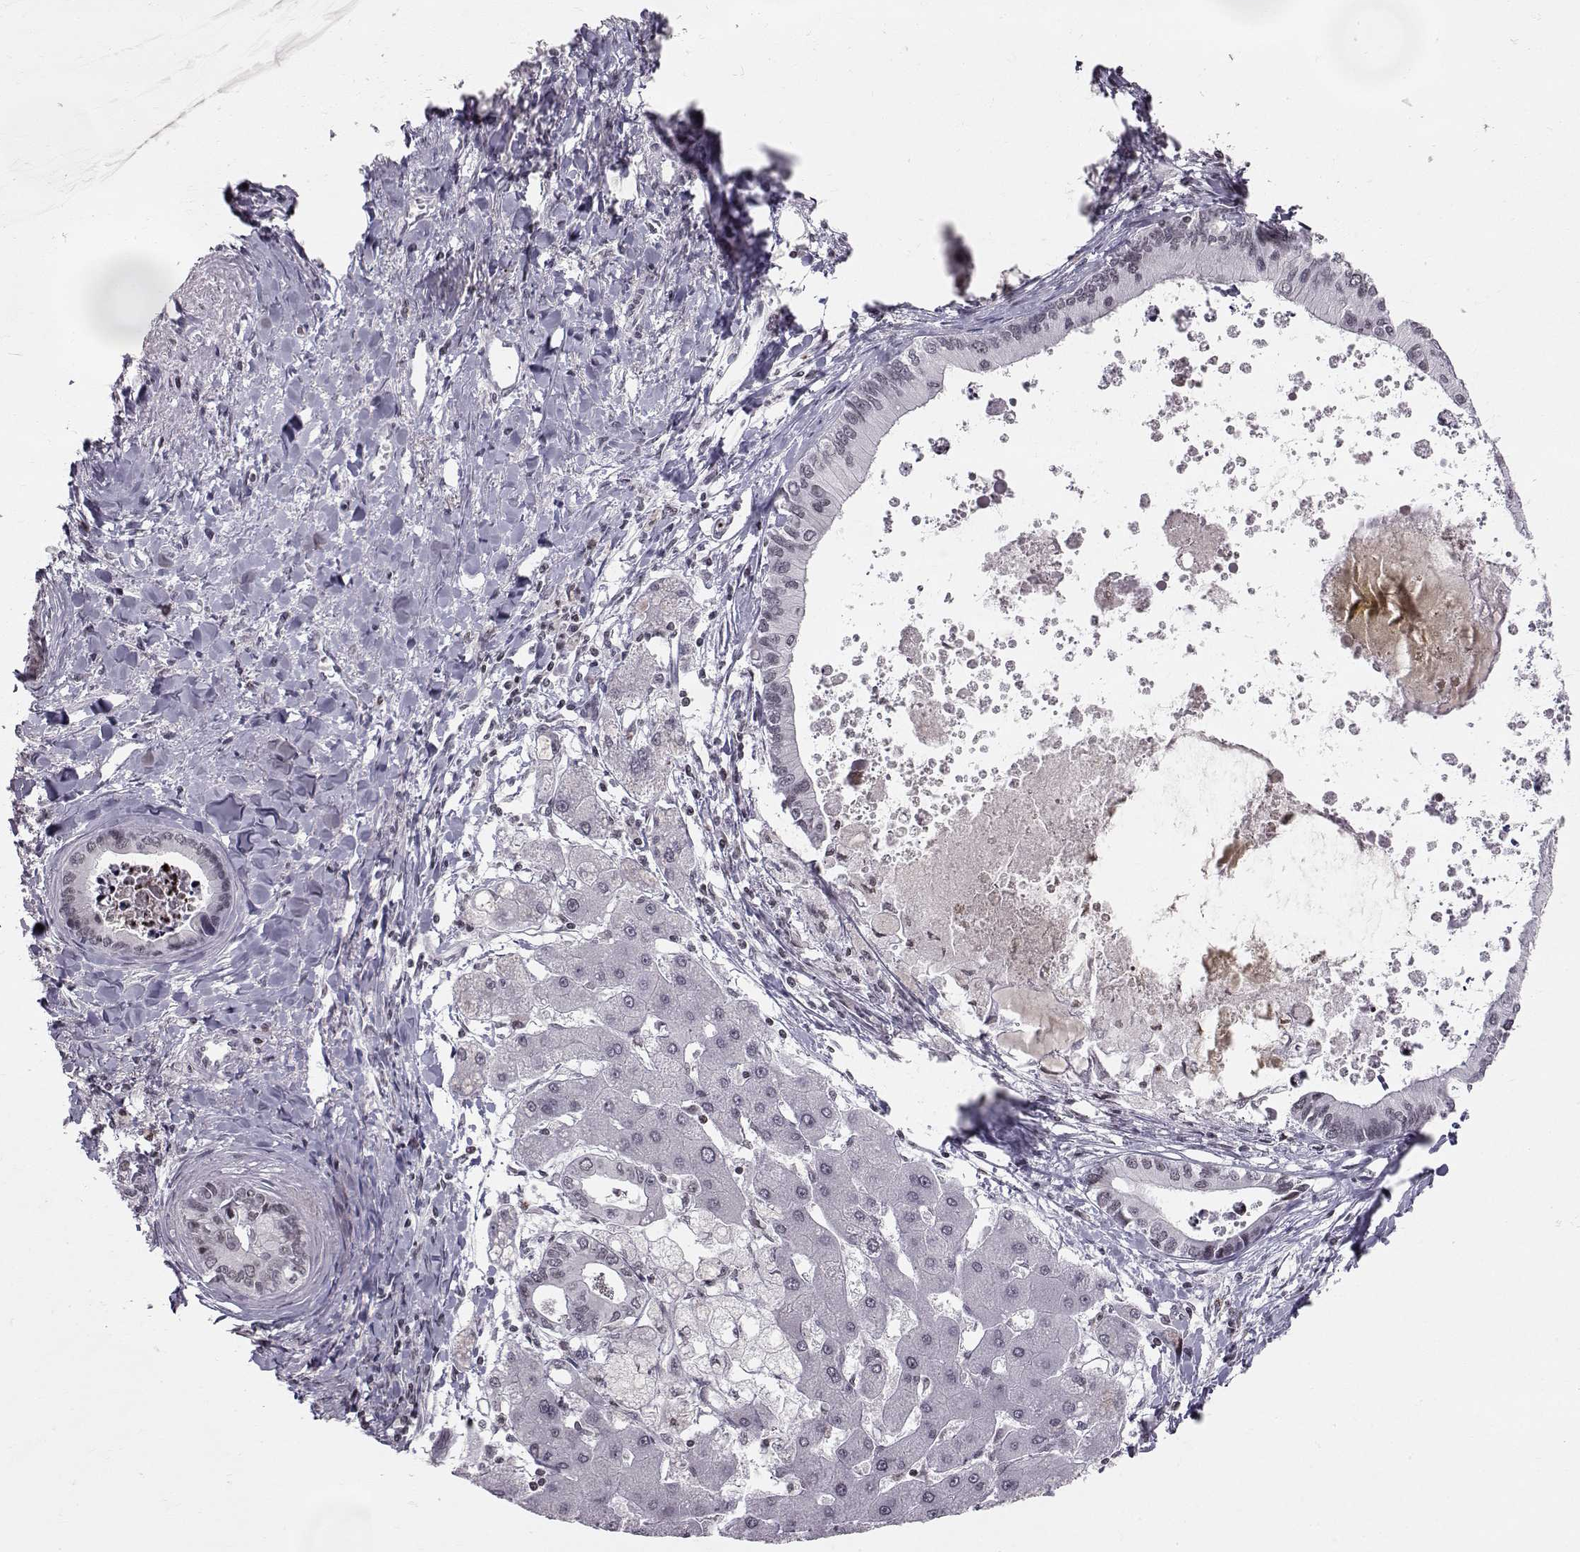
{"staining": {"intensity": "negative", "quantity": "none", "location": "none"}, "tissue": "liver cancer", "cell_type": "Tumor cells", "image_type": "cancer", "snomed": [{"axis": "morphology", "description": "Cholangiocarcinoma"}, {"axis": "topography", "description": "Liver"}], "caption": "High magnification brightfield microscopy of cholangiocarcinoma (liver) stained with DAB (brown) and counterstained with hematoxylin (blue): tumor cells show no significant staining.", "gene": "MARCHF4", "patient": {"sex": "male", "age": 66}}